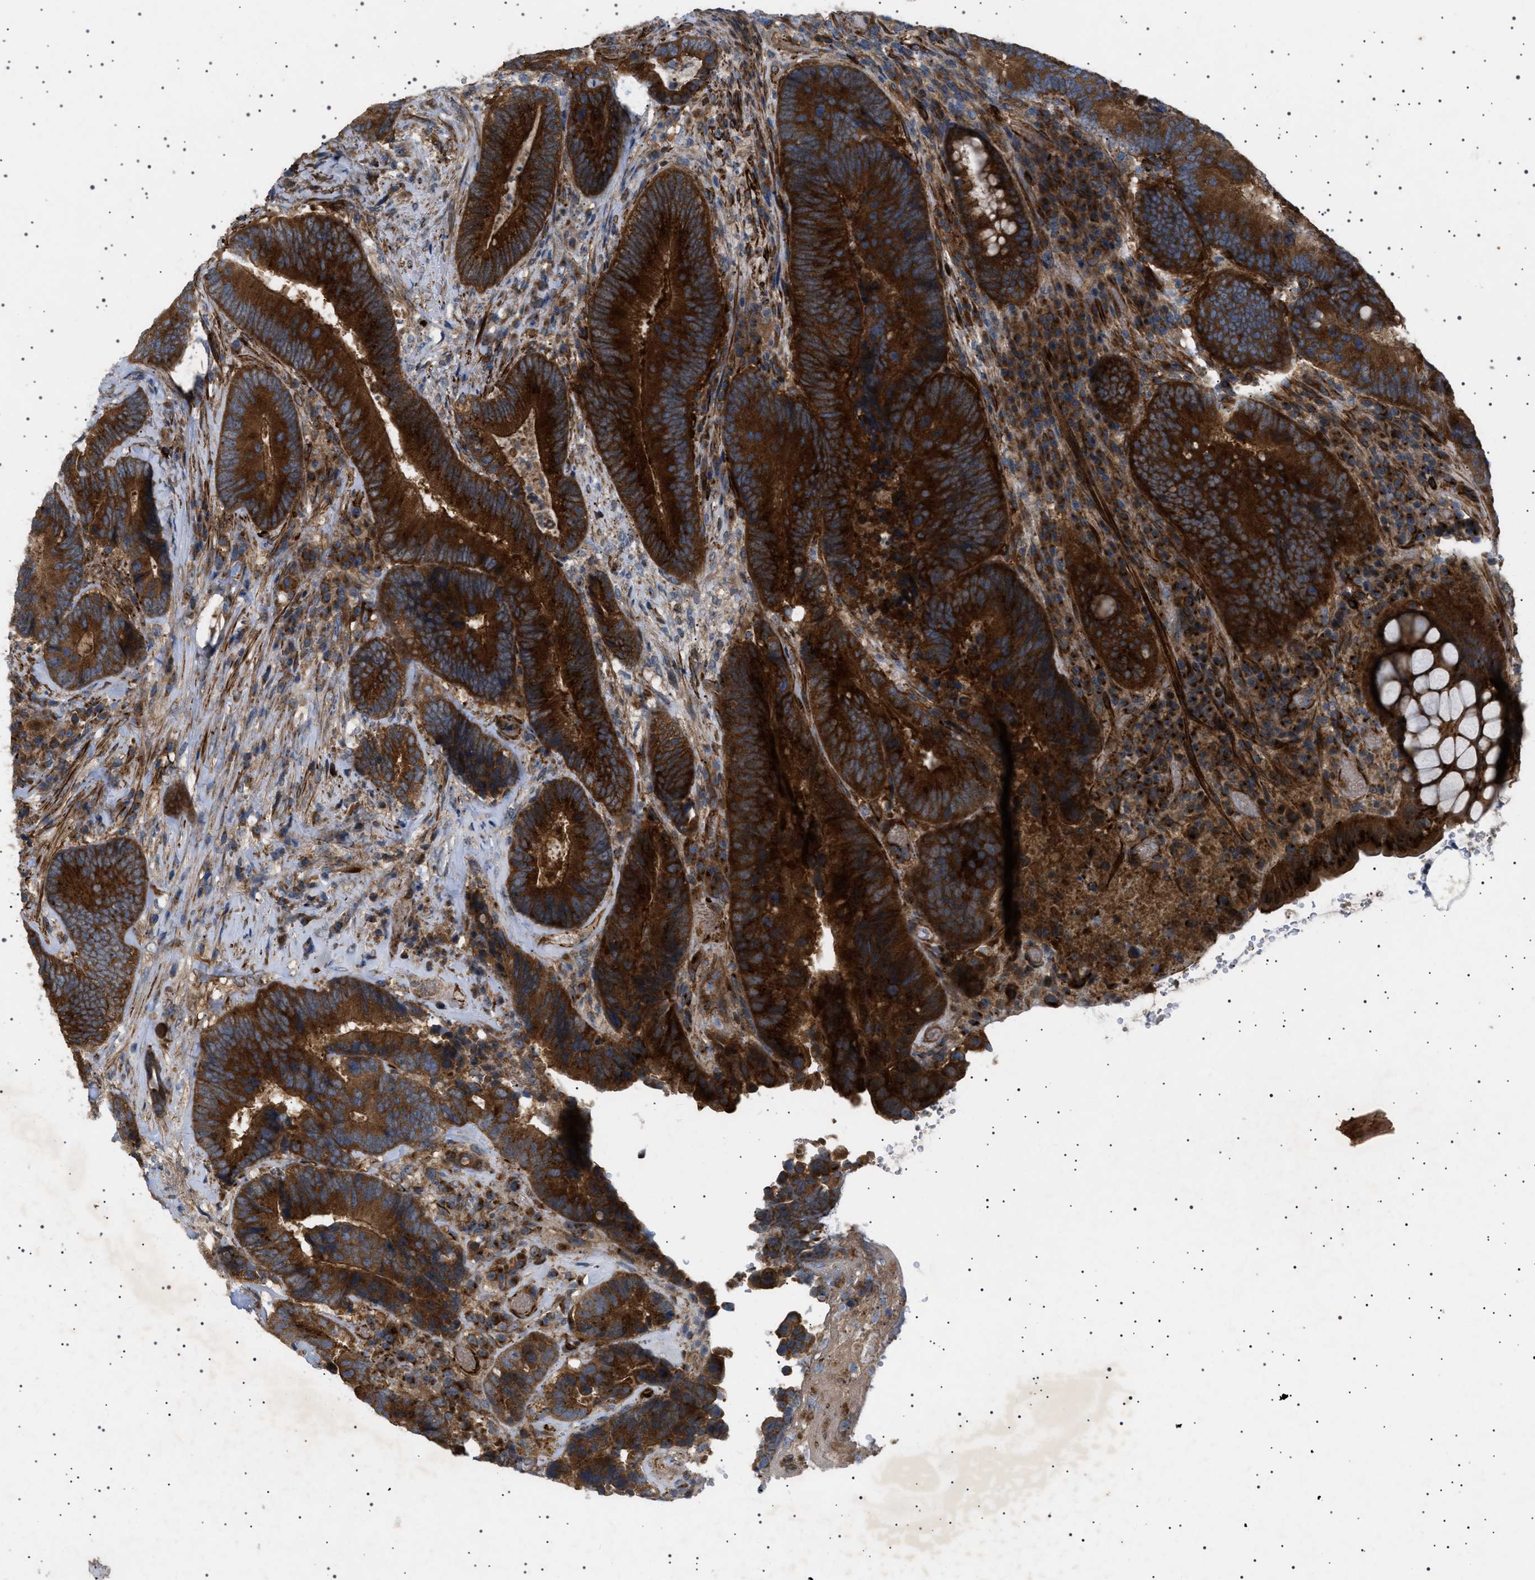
{"staining": {"intensity": "strong", "quantity": ">75%", "location": "cytoplasmic/membranous"}, "tissue": "colorectal cancer", "cell_type": "Tumor cells", "image_type": "cancer", "snomed": [{"axis": "morphology", "description": "Adenocarcinoma, NOS"}, {"axis": "topography", "description": "Rectum"}], "caption": "This micrograph displays colorectal adenocarcinoma stained with immunohistochemistry to label a protein in brown. The cytoplasmic/membranous of tumor cells show strong positivity for the protein. Nuclei are counter-stained blue.", "gene": "CCDC186", "patient": {"sex": "female", "age": 89}}